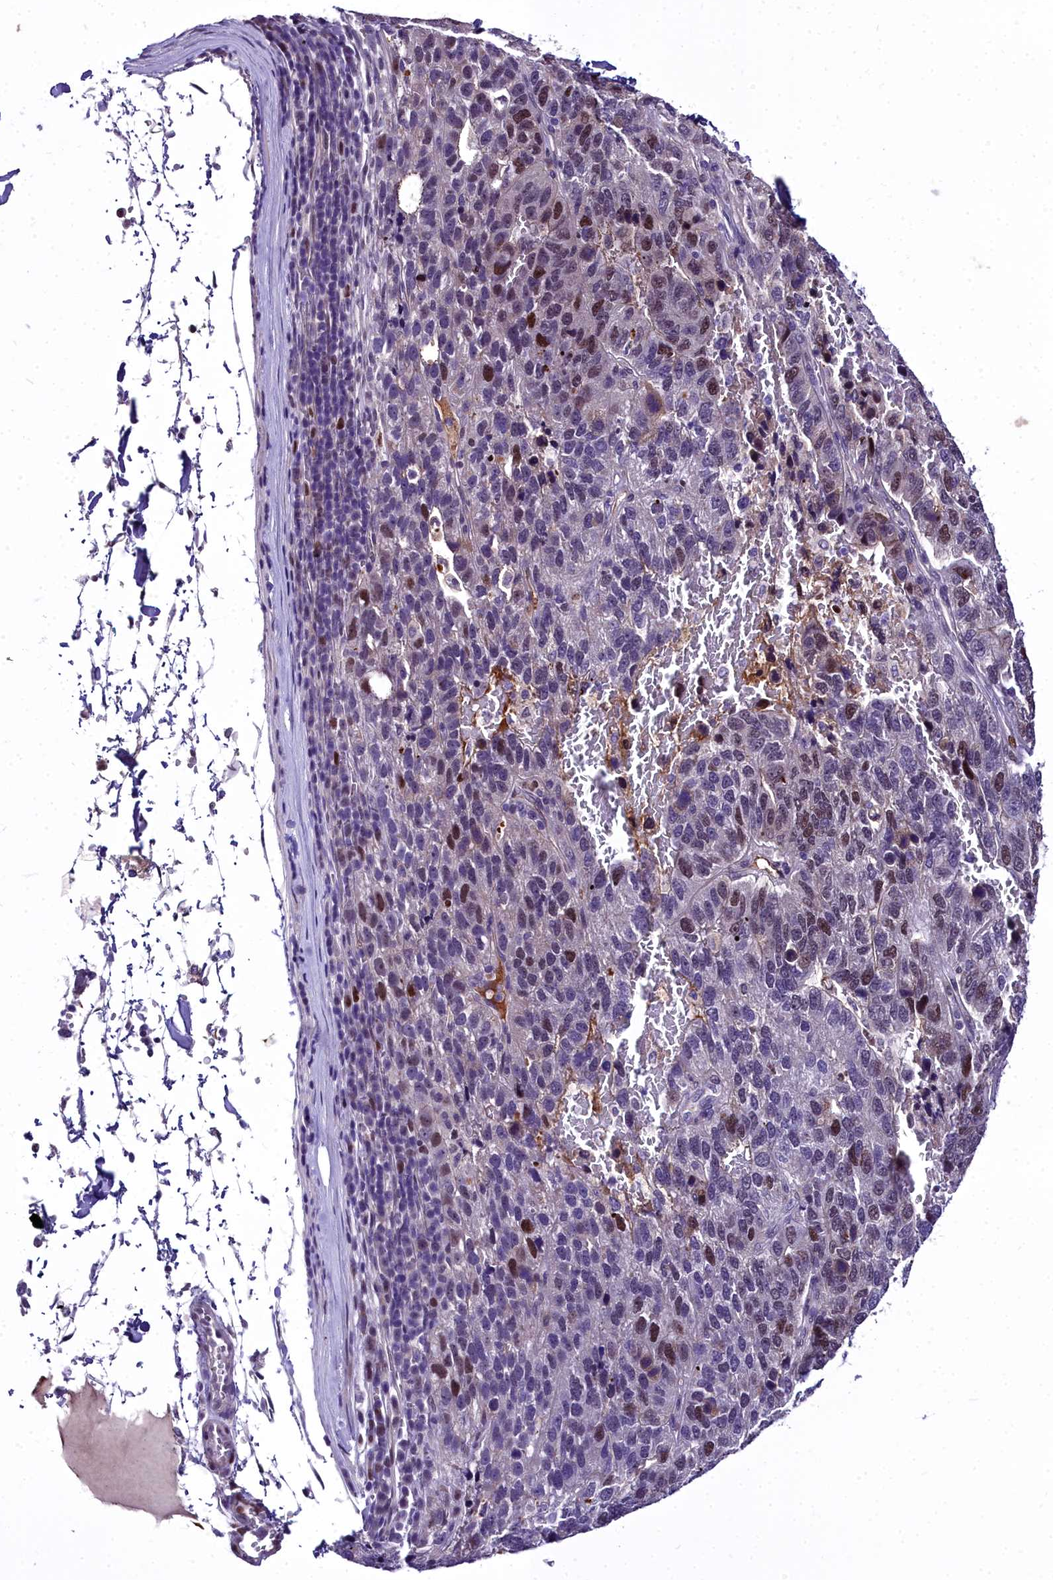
{"staining": {"intensity": "strong", "quantity": "<25%", "location": "nuclear"}, "tissue": "pancreatic cancer", "cell_type": "Tumor cells", "image_type": "cancer", "snomed": [{"axis": "morphology", "description": "Adenocarcinoma, NOS"}, {"axis": "topography", "description": "Pancreas"}], "caption": "The immunohistochemical stain labels strong nuclear positivity in tumor cells of adenocarcinoma (pancreatic) tissue.", "gene": "TRIML2", "patient": {"sex": "female", "age": 61}}